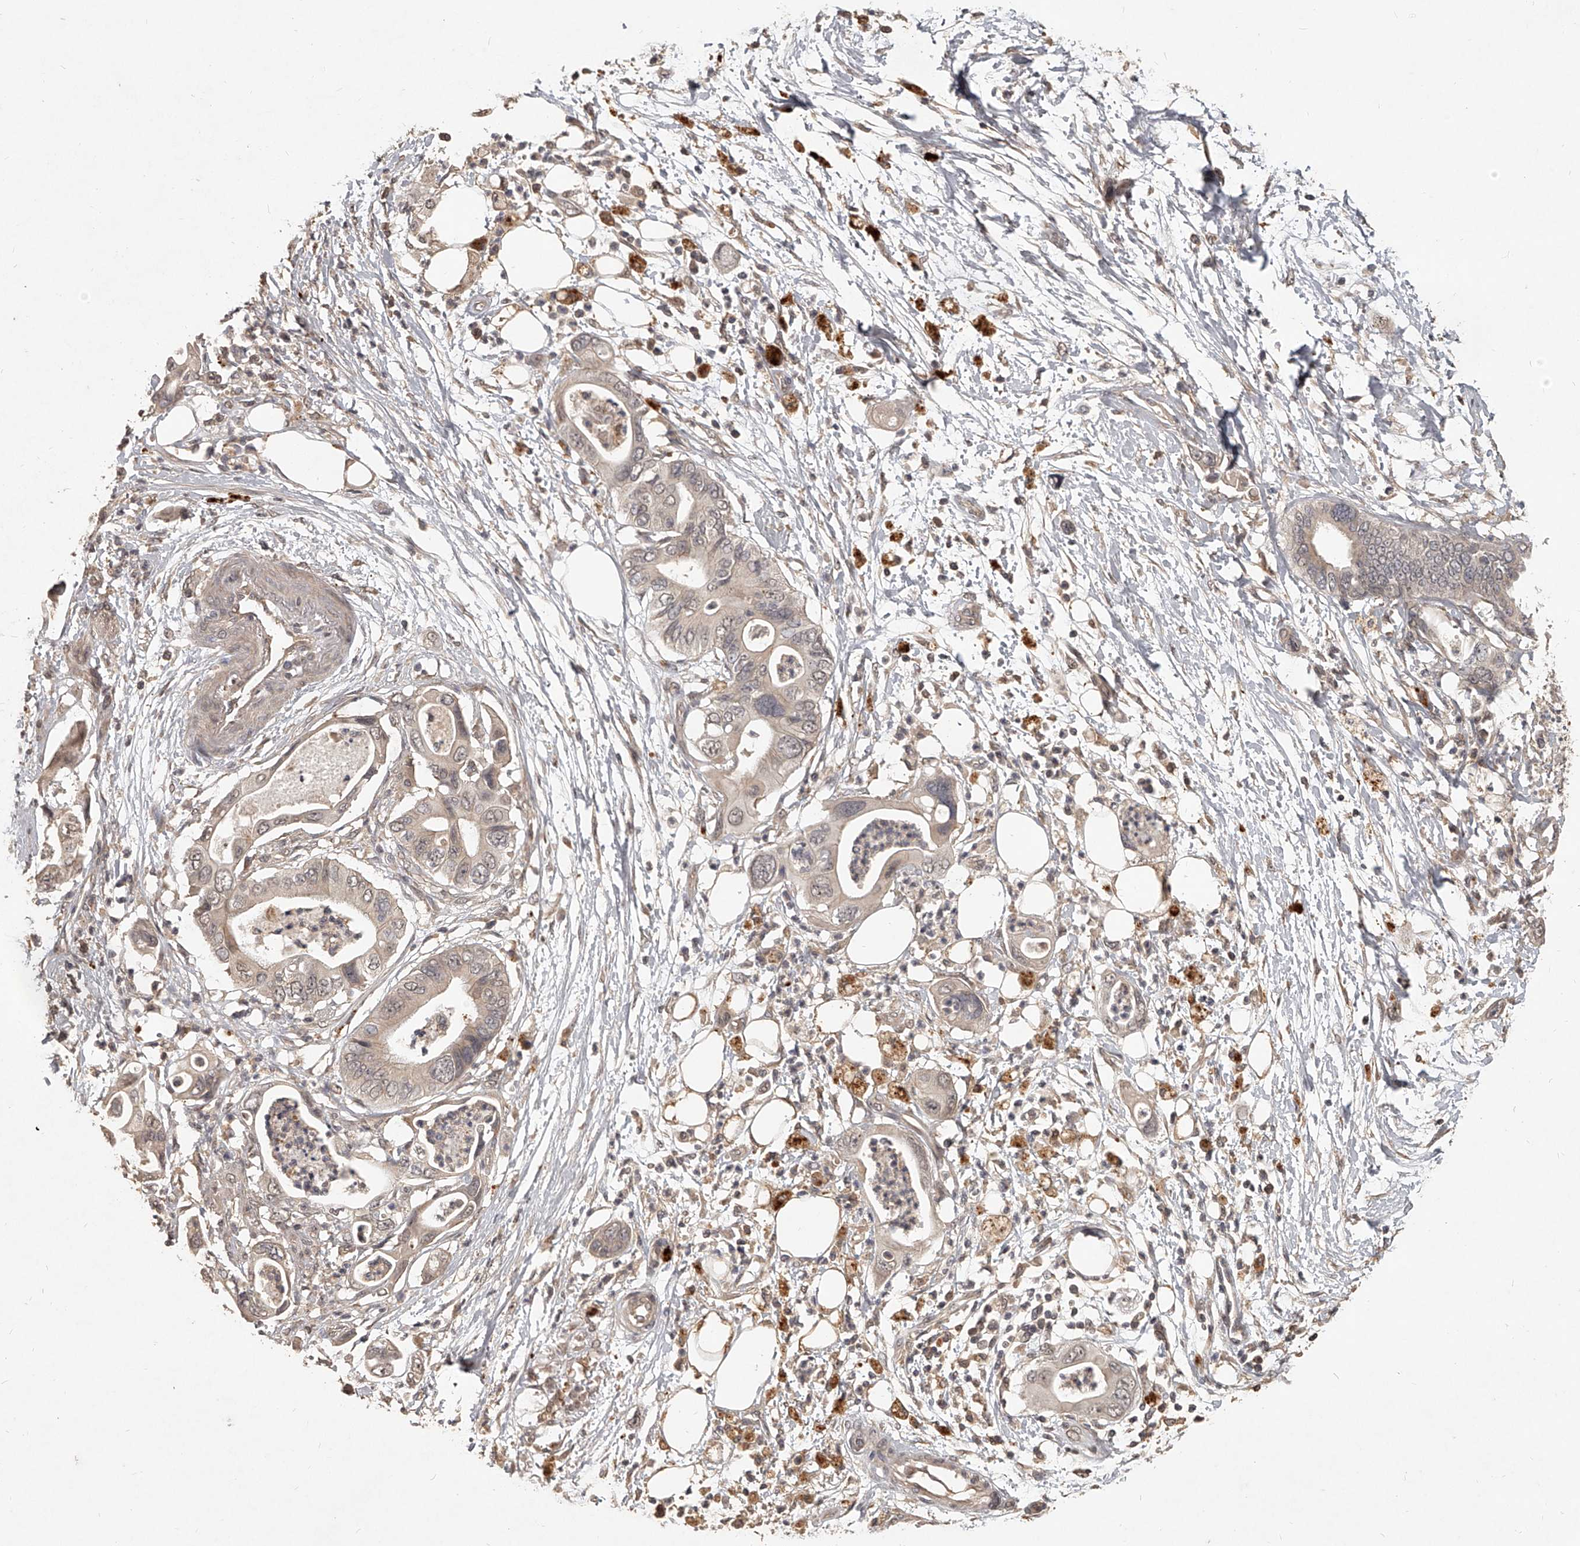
{"staining": {"intensity": "weak", "quantity": "25%-75%", "location": "cytoplasmic/membranous,nuclear"}, "tissue": "pancreatic cancer", "cell_type": "Tumor cells", "image_type": "cancer", "snomed": [{"axis": "morphology", "description": "Adenocarcinoma, NOS"}, {"axis": "topography", "description": "Pancreas"}], "caption": "A brown stain shows weak cytoplasmic/membranous and nuclear expression of a protein in human pancreatic cancer (adenocarcinoma) tumor cells.", "gene": "SLC37A1", "patient": {"sex": "male", "age": 66}}